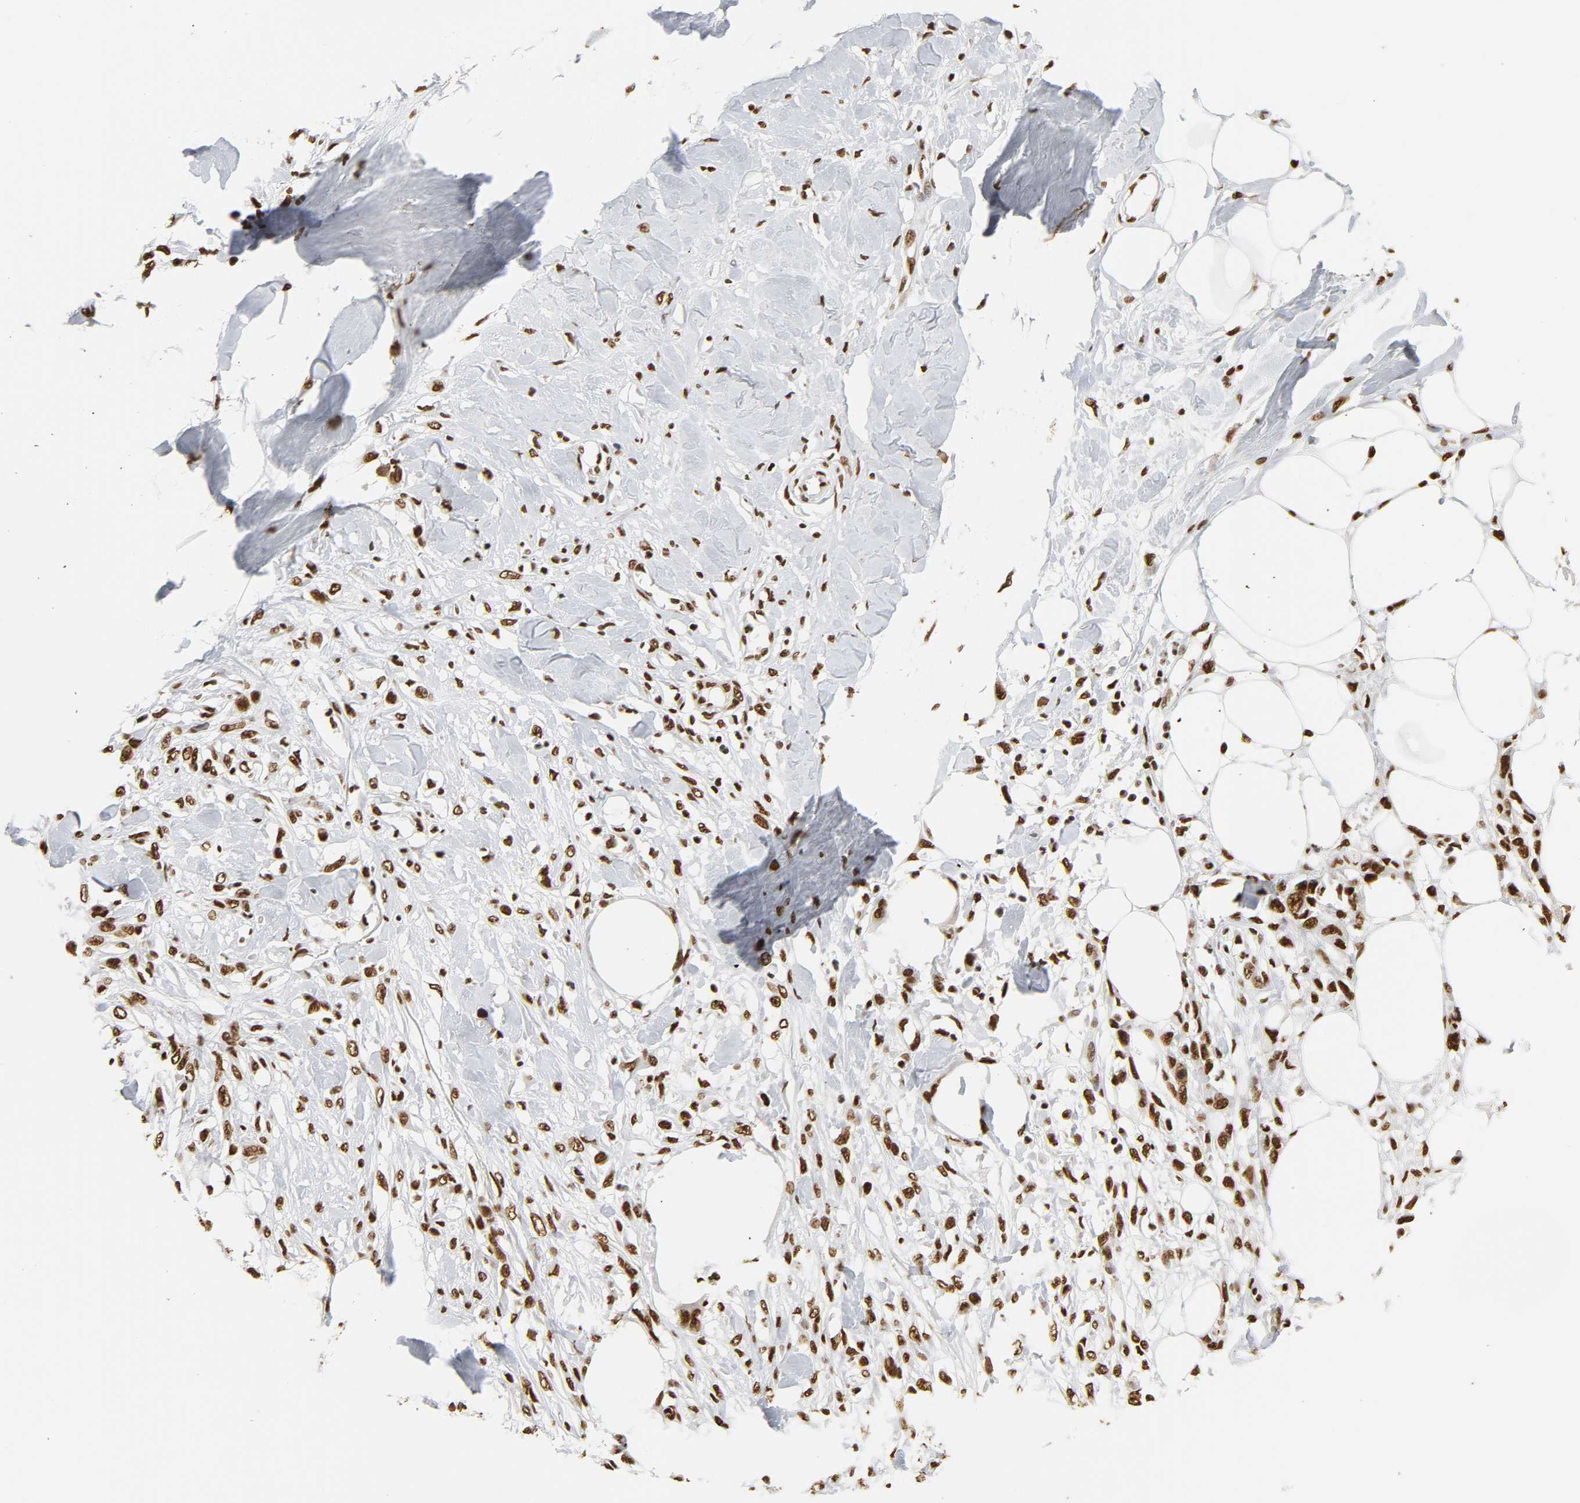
{"staining": {"intensity": "strong", "quantity": ">75%", "location": "nuclear"}, "tissue": "skin cancer", "cell_type": "Tumor cells", "image_type": "cancer", "snomed": [{"axis": "morphology", "description": "Normal tissue, NOS"}, {"axis": "morphology", "description": "Squamous cell carcinoma, NOS"}, {"axis": "topography", "description": "Skin"}], "caption": "Immunohistochemistry micrograph of human squamous cell carcinoma (skin) stained for a protein (brown), which reveals high levels of strong nuclear positivity in about >75% of tumor cells.", "gene": "HNRNPC", "patient": {"sex": "female", "age": 59}}